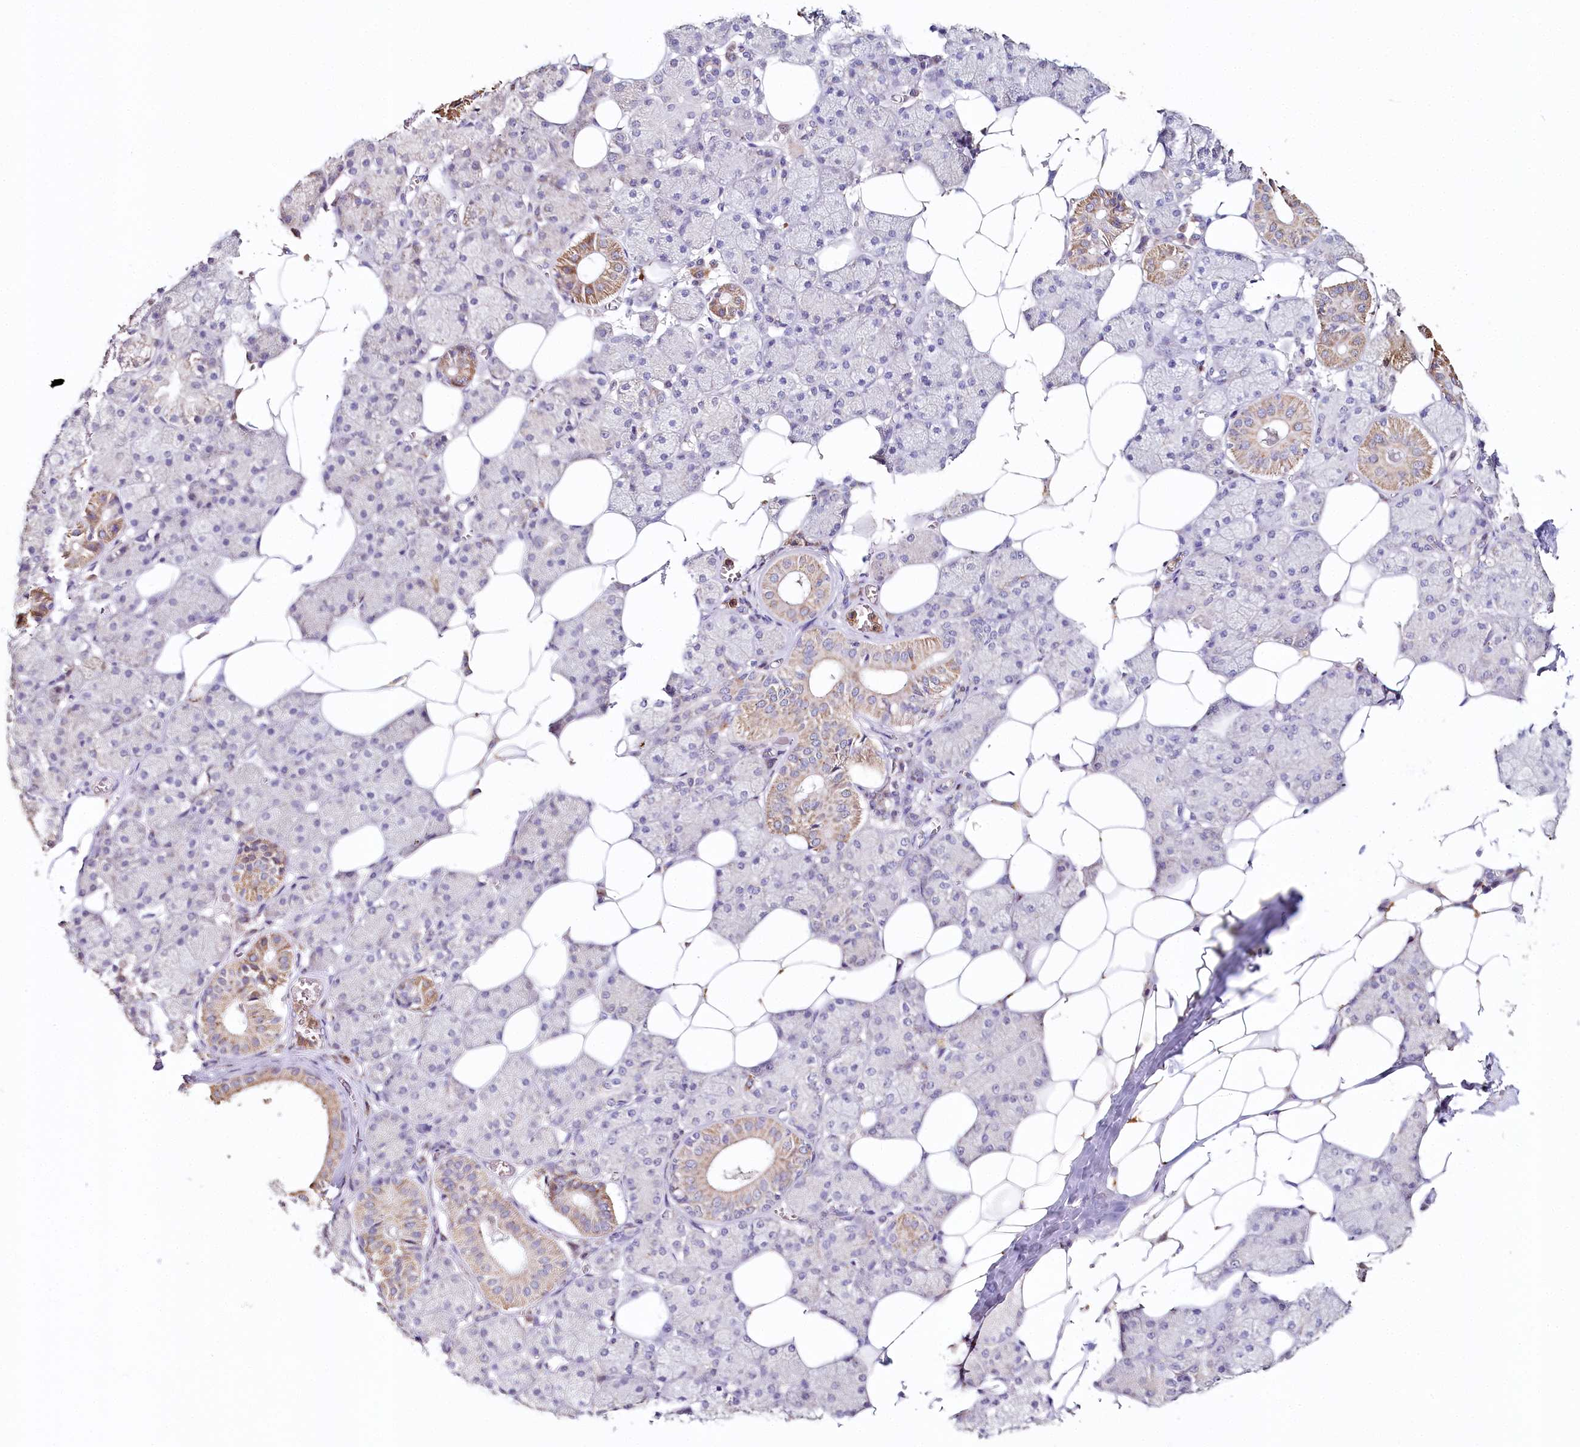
{"staining": {"intensity": "moderate", "quantity": "<25%", "location": "cytoplasmic/membranous"}, "tissue": "salivary gland", "cell_type": "Glandular cells", "image_type": "normal", "snomed": [{"axis": "morphology", "description": "Normal tissue, NOS"}, {"axis": "topography", "description": "Salivary gland"}], "caption": "An immunohistochemistry histopathology image of unremarkable tissue is shown. Protein staining in brown shows moderate cytoplasmic/membranous positivity in salivary gland within glandular cells. Nuclei are stained in blue.", "gene": "MMP25", "patient": {"sex": "female", "age": 33}}